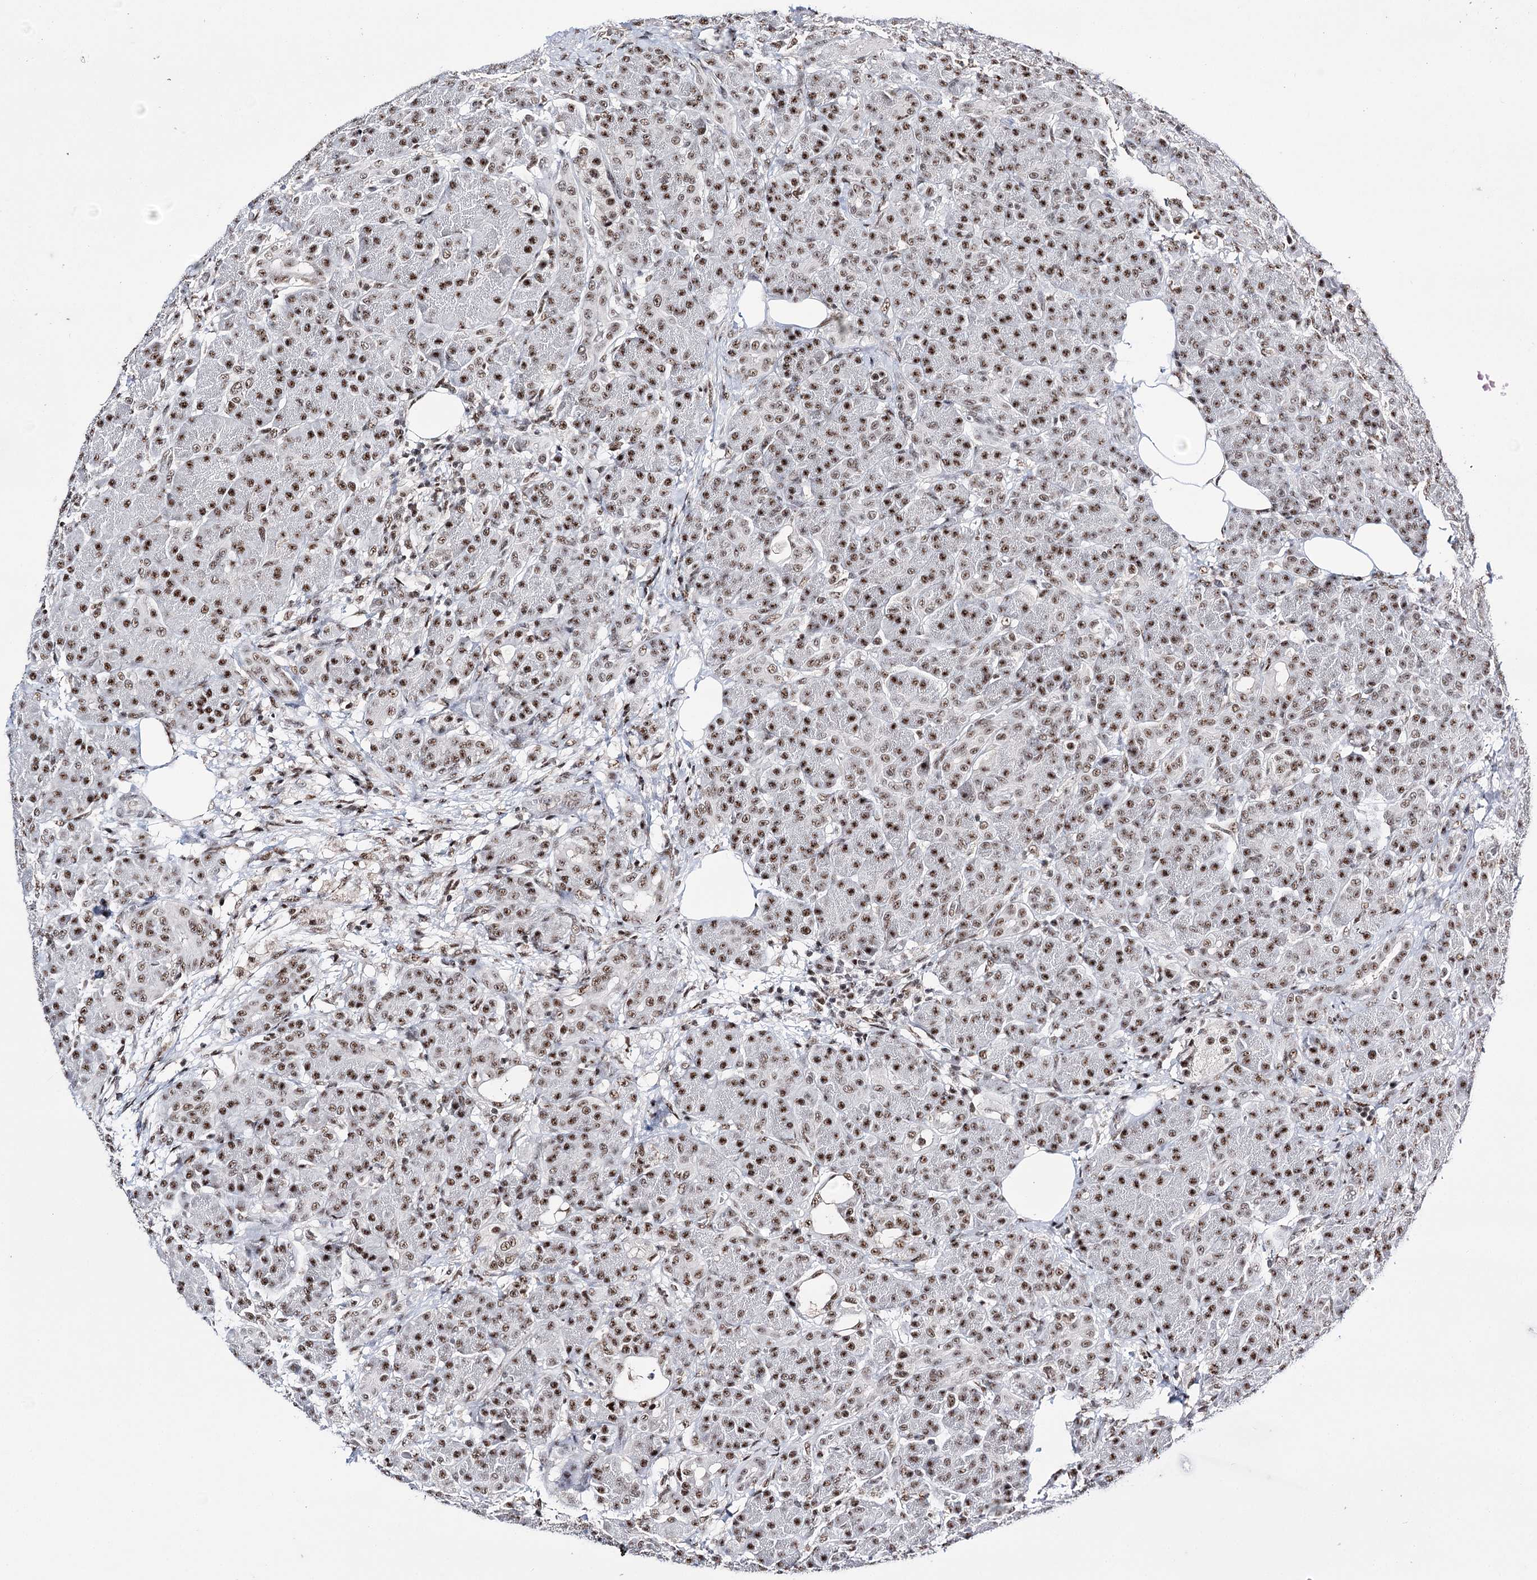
{"staining": {"intensity": "strong", "quantity": ">75%", "location": "nuclear"}, "tissue": "pancreas", "cell_type": "Exocrine glandular cells", "image_type": "normal", "snomed": [{"axis": "morphology", "description": "Normal tissue, NOS"}, {"axis": "topography", "description": "Pancreas"}], "caption": "Pancreas stained with a brown dye shows strong nuclear positive positivity in about >75% of exocrine glandular cells.", "gene": "PRPF40A", "patient": {"sex": "male", "age": 63}}